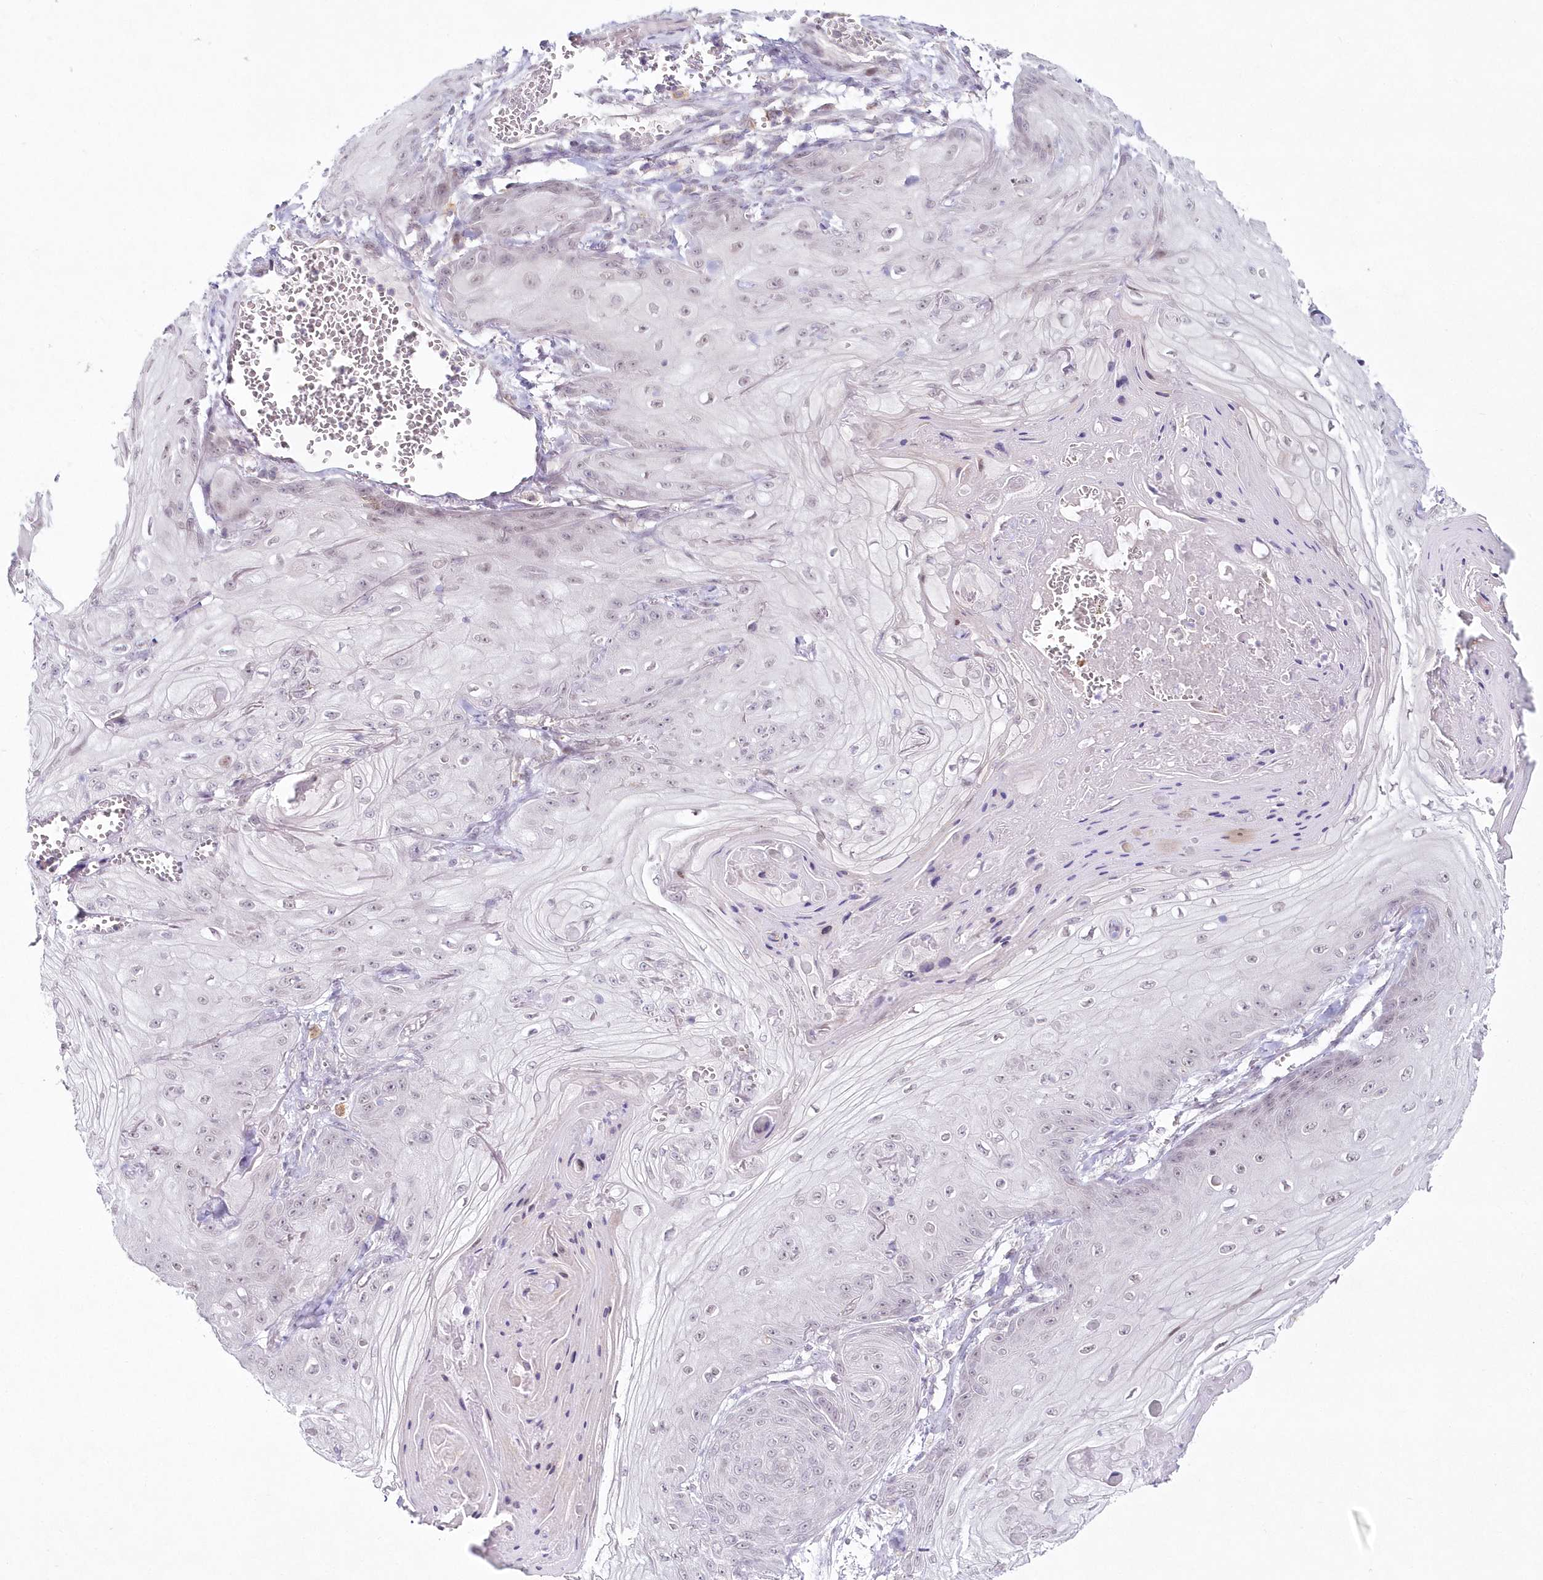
{"staining": {"intensity": "negative", "quantity": "none", "location": "none"}, "tissue": "skin cancer", "cell_type": "Tumor cells", "image_type": "cancer", "snomed": [{"axis": "morphology", "description": "Squamous cell carcinoma, NOS"}, {"axis": "topography", "description": "Skin"}], "caption": "This is an IHC photomicrograph of human squamous cell carcinoma (skin). There is no positivity in tumor cells.", "gene": "HYCC2", "patient": {"sex": "male", "age": 74}}